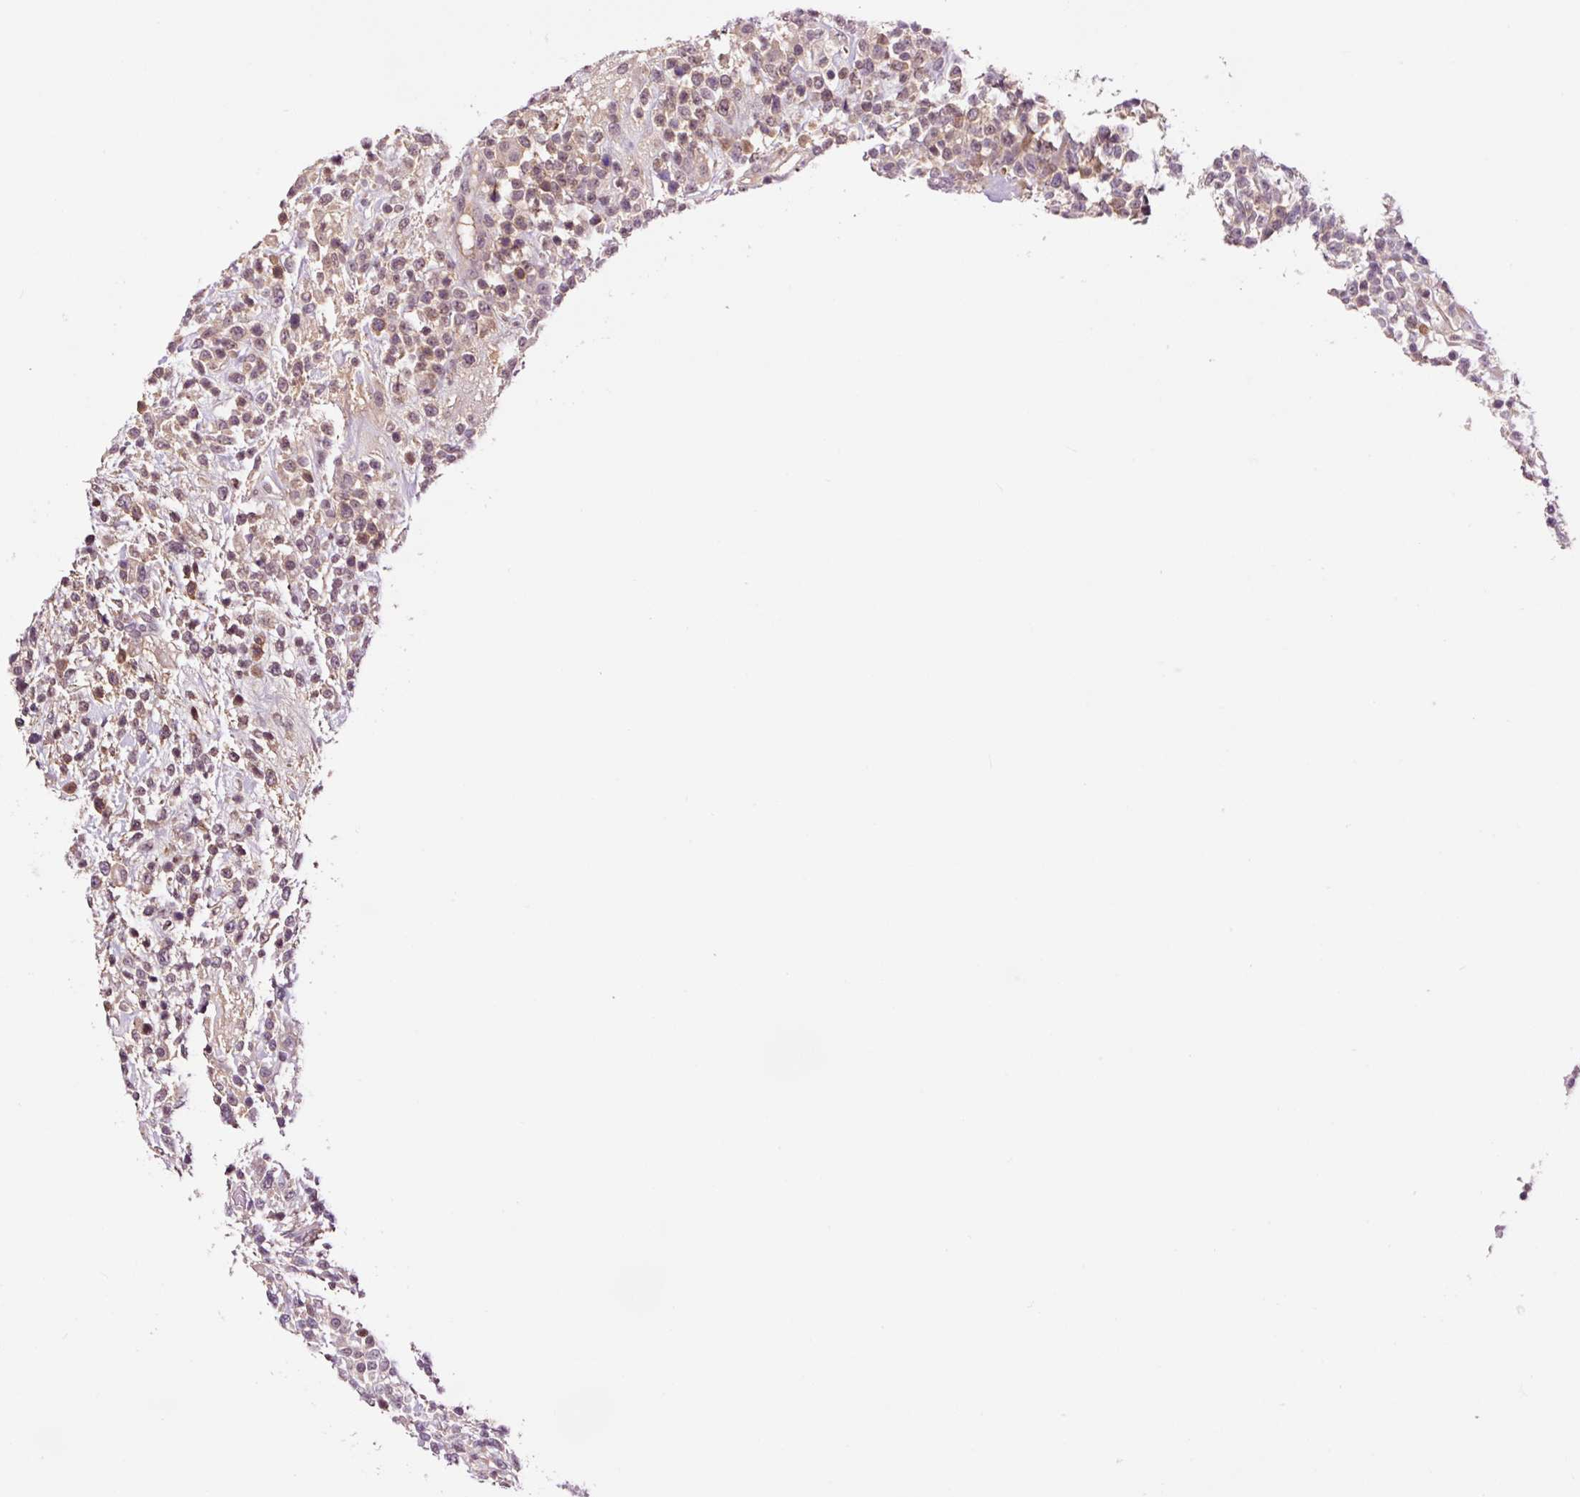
{"staining": {"intensity": "negative", "quantity": "none", "location": "none"}, "tissue": "lymphoma", "cell_type": "Tumor cells", "image_type": "cancer", "snomed": [{"axis": "morphology", "description": "Malignant lymphoma, non-Hodgkin's type, High grade"}, {"axis": "topography", "description": "Colon"}], "caption": "An image of malignant lymphoma, non-Hodgkin's type (high-grade) stained for a protein displays no brown staining in tumor cells. Brightfield microscopy of IHC stained with DAB (brown) and hematoxylin (blue), captured at high magnification.", "gene": "DPPA4", "patient": {"sex": "female", "age": 53}}